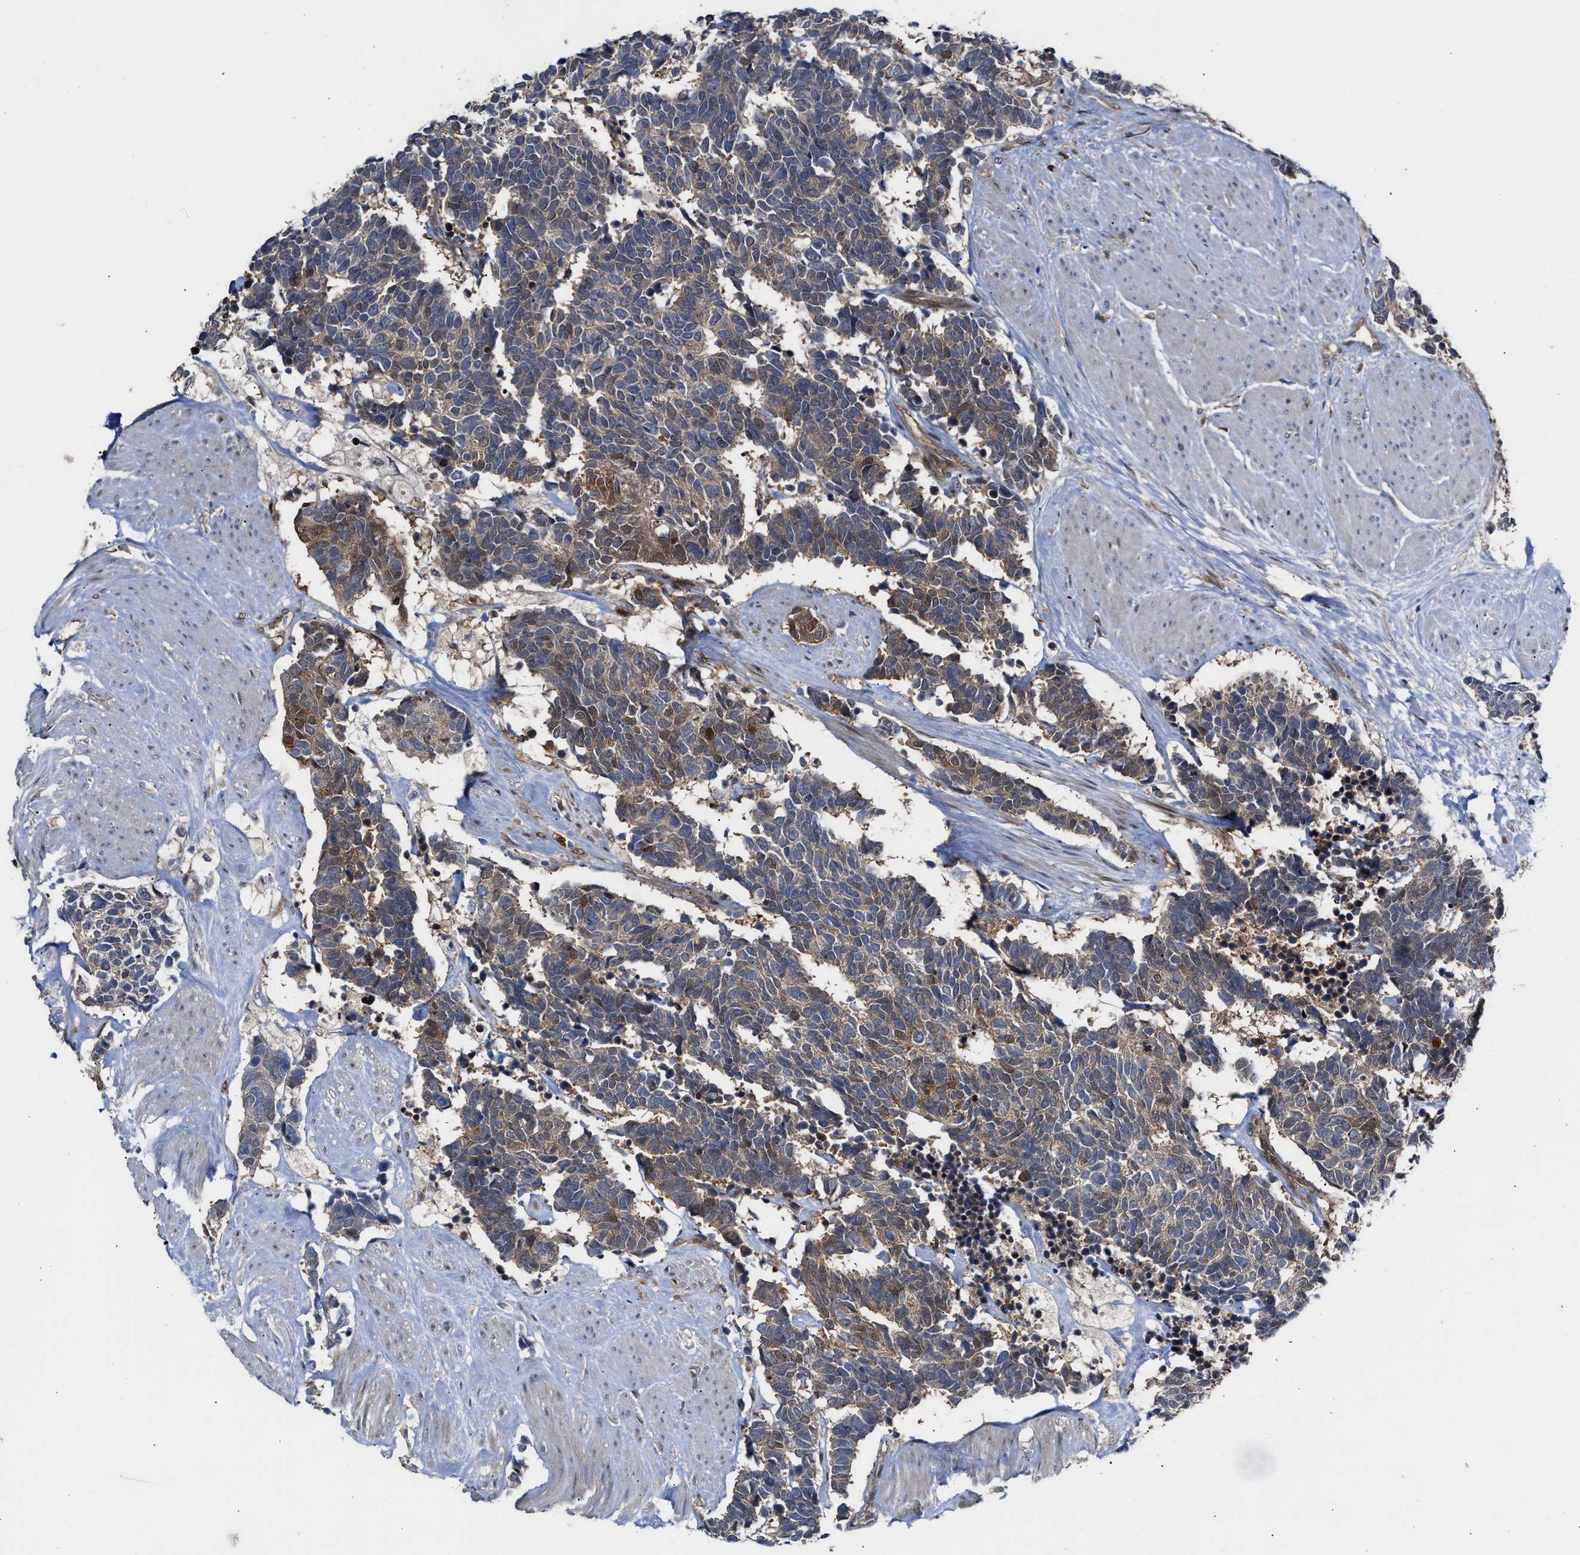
{"staining": {"intensity": "weak", "quantity": ">75%", "location": "cytoplasmic/membranous"}, "tissue": "carcinoid", "cell_type": "Tumor cells", "image_type": "cancer", "snomed": [{"axis": "morphology", "description": "Carcinoma, NOS"}, {"axis": "morphology", "description": "Carcinoid, malignant, NOS"}, {"axis": "topography", "description": "Urinary bladder"}], "caption": "IHC micrograph of neoplastic tissue: carcinoid stained using immunohistochemistry reveals low levels of weak protein expression localized specifically in the cytoplasmic/membranous of tumor cells, appearing as a cytoplasmic/membranous brown color.", "gene": "TP53I3", "patient": {"sex": "male", "age": 57}}